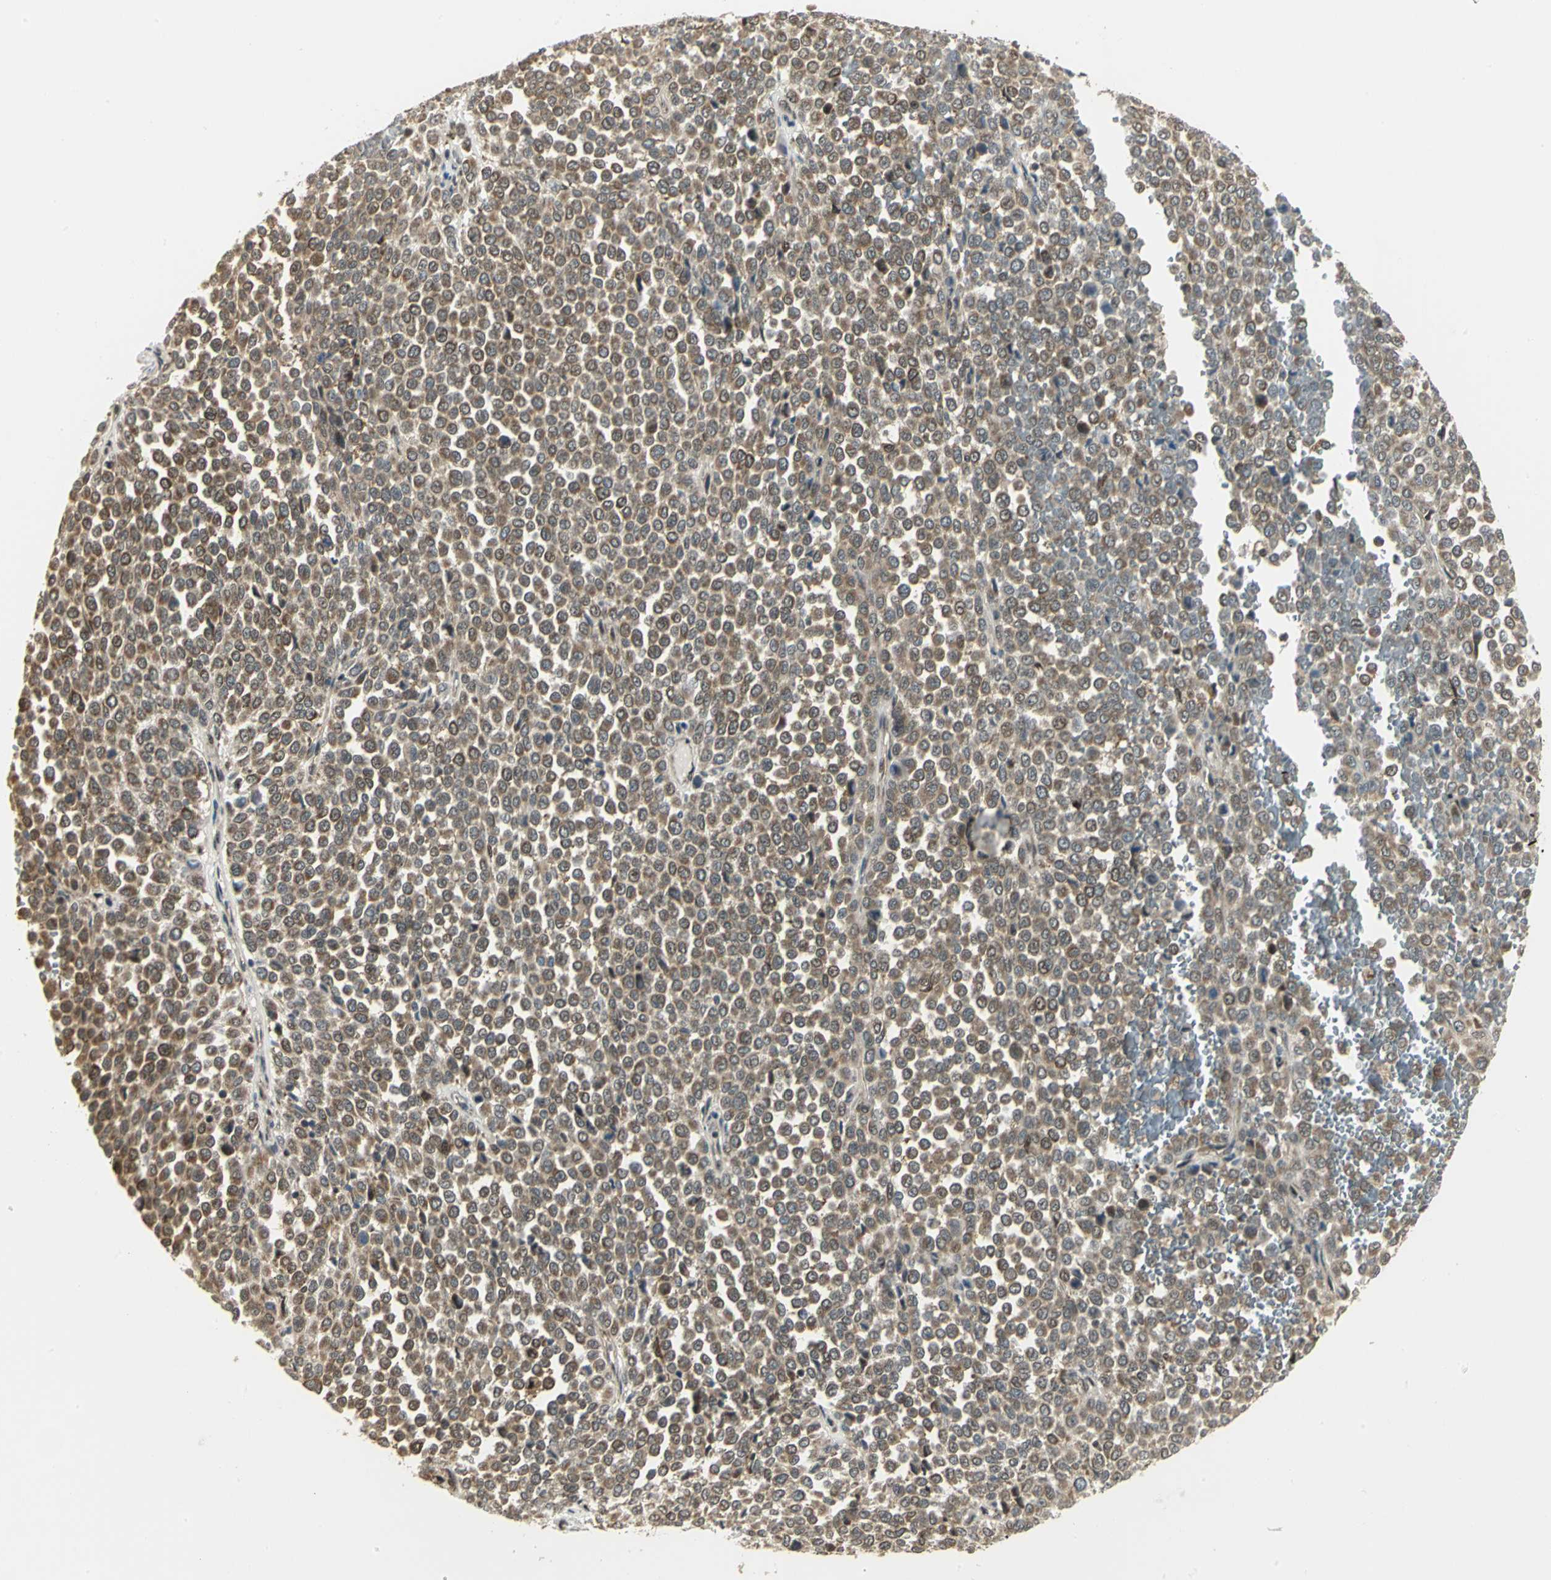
{"staining": {"intensity": "moderate", "quantity": ">75%", "location": "cytoplasmic/membranous"}, "tissue": "melanoma", "cell_type": "Tumor cells", "image_type": "cancer", "snomed": [{"axis": "morphology", "description": "Malignant melanoma, Metastatic site"}, {"axis": "topography", "description": "Pancreas"}], "caption": "Malignant melanoma (metastatic site) stained for a protein demonstrates moderate cytoplasmic/membranous positivity in tumor cells. Using DAB (3,3'-diaminobenzidine) (brown) and hematoxylin (blue) stains, captured at high magnification using brightfield microscopy.", "gene": "PSMC4", "patient": {"sex": "female", "age": 30}}